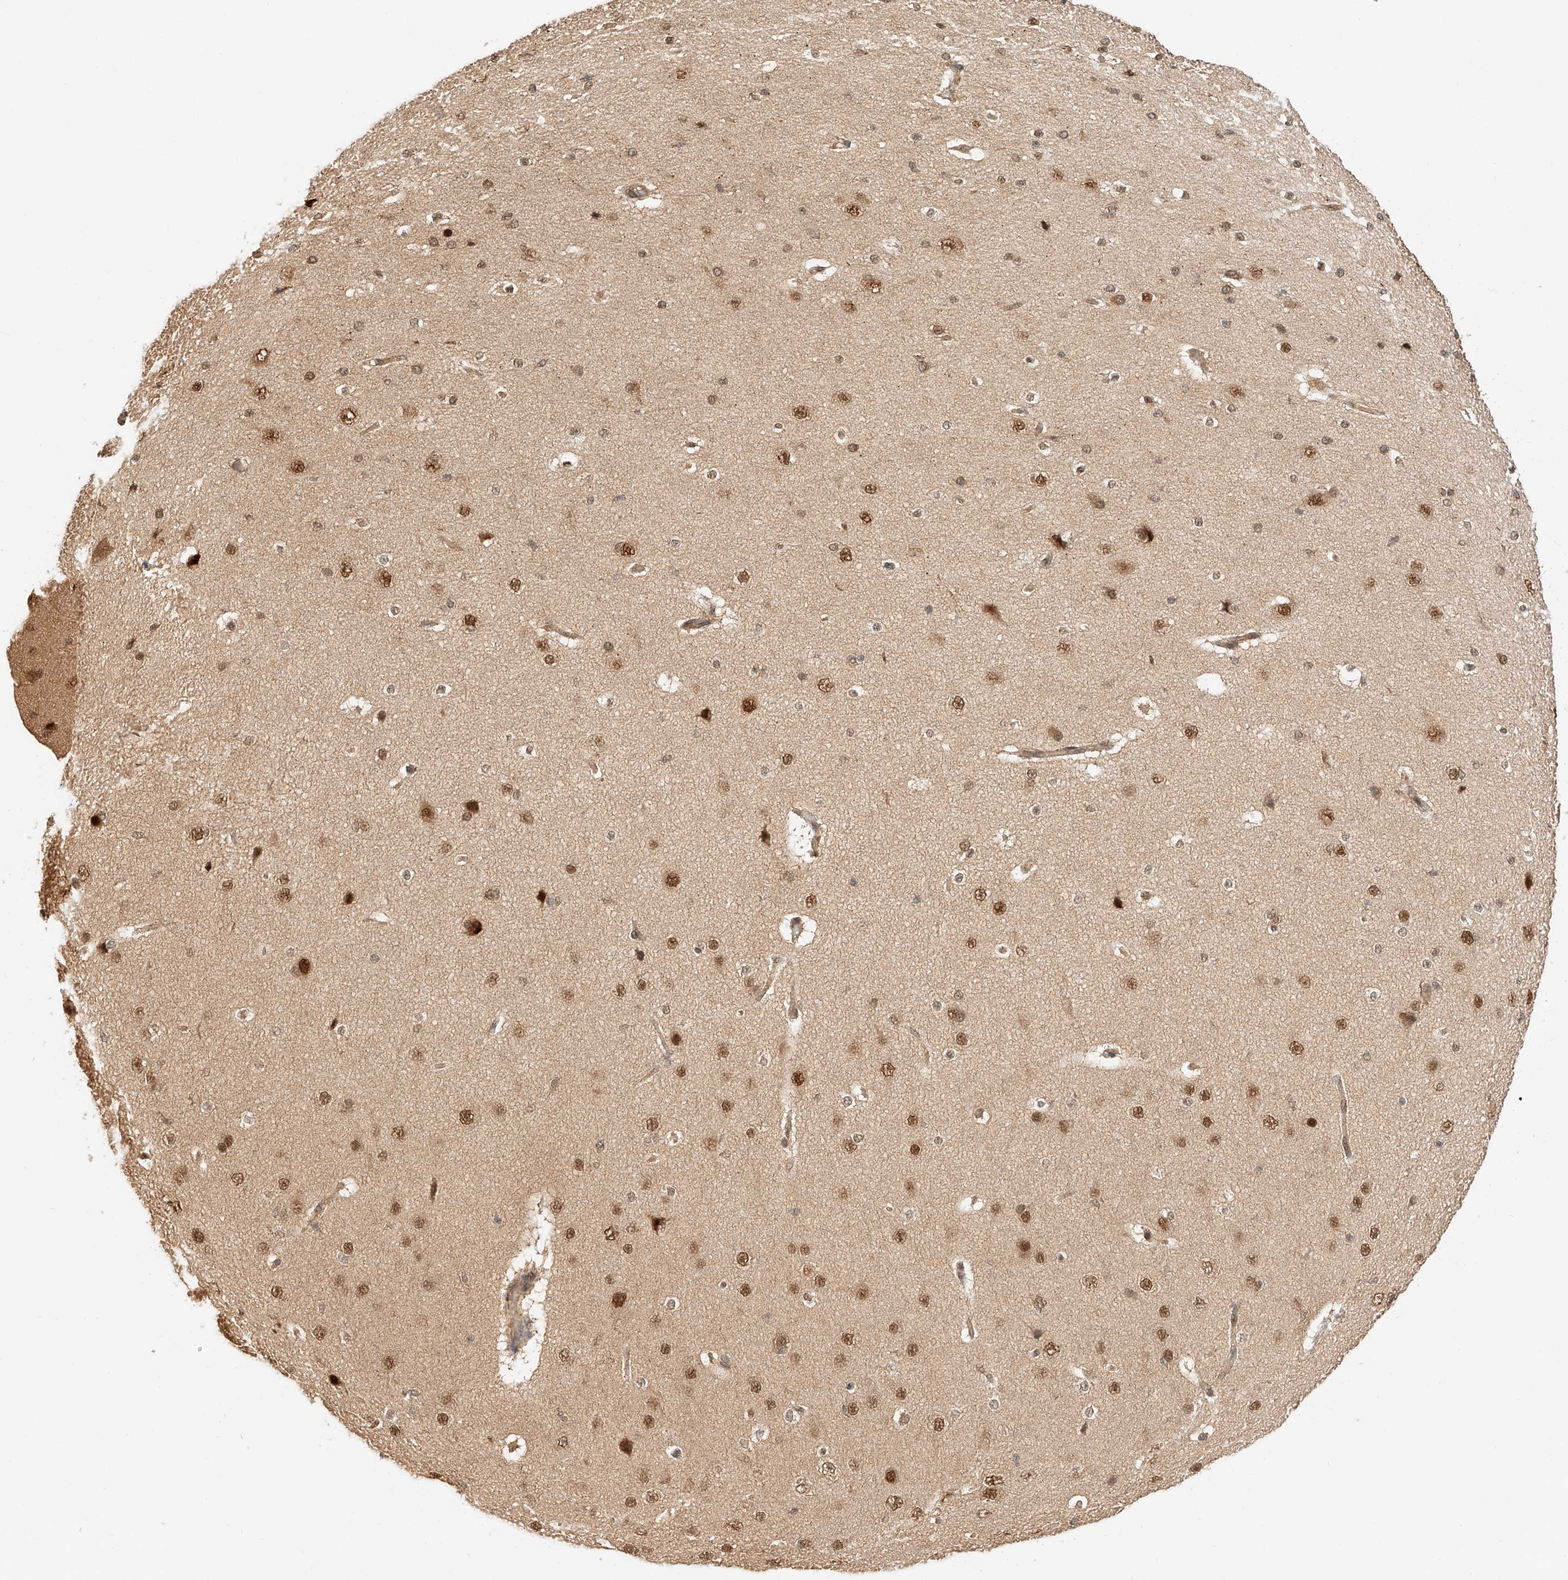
{"staining": {"intensity": "moderate", "quantity": ">75%", "location": "cytoplasmic/membranous"}, "tissue": "cerebral cortex", "cell_type": "Endothelial cells", "image_type": "normal", "snomed": [{"axis": "morphology", "description": "Normal tissue, NOS"}, {"axis": "morphology", "description": "Developmental malformation"}, {"axis": "topography", "description": "Cerebral cortex"}], "caption": "Endothelial cells demonstrate medium levels of moderate cytoplasmic/membranous staining in approximately >75% of cells in unremarkable cerebral cortex. The protein of interest is shown in brown color, while the nuclei are stained blue.", "gene": "EIF4H", "patient": {"sex": "female", "age": 30}}